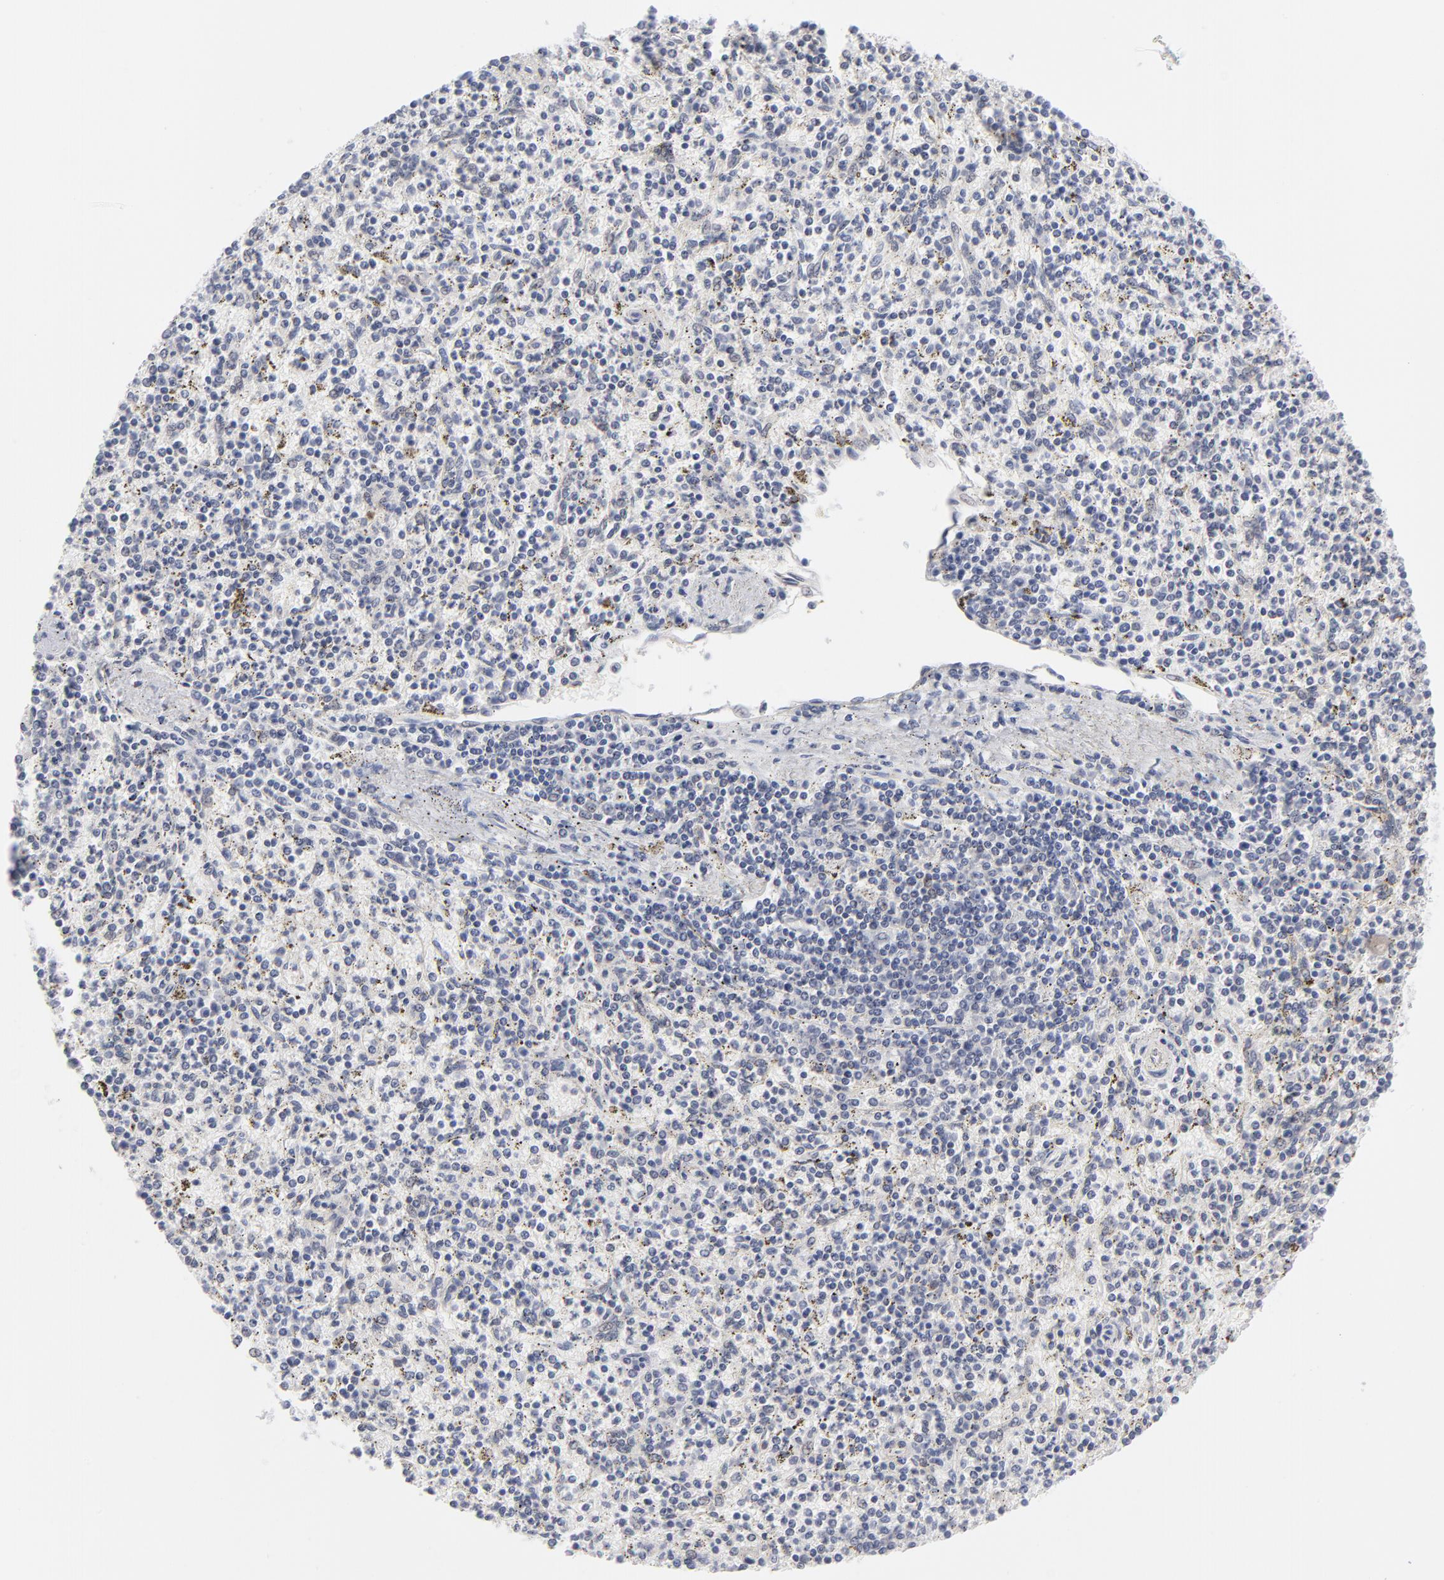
{"staining": {"intensity": "weak", "quantity": "<25%", "location": "cytoplasmic/membranous,nuclear"}, "tissue": "spleen", "cell_type": "Cells in red pulp", "image_type": "normal", "snomed": [{"axis": "morphology", "description": "Normal tissue, NOS"}, {"axis": "topography", "description": "Spleen"}], "caption": "Immunohistochemistry histopathology image of unremarkable spleen: human spleen stained with DAB shows no significant protein positivity in cells in red pulp.", "gene": "NBN", "patient": {"sex": "male", "age": 72}}